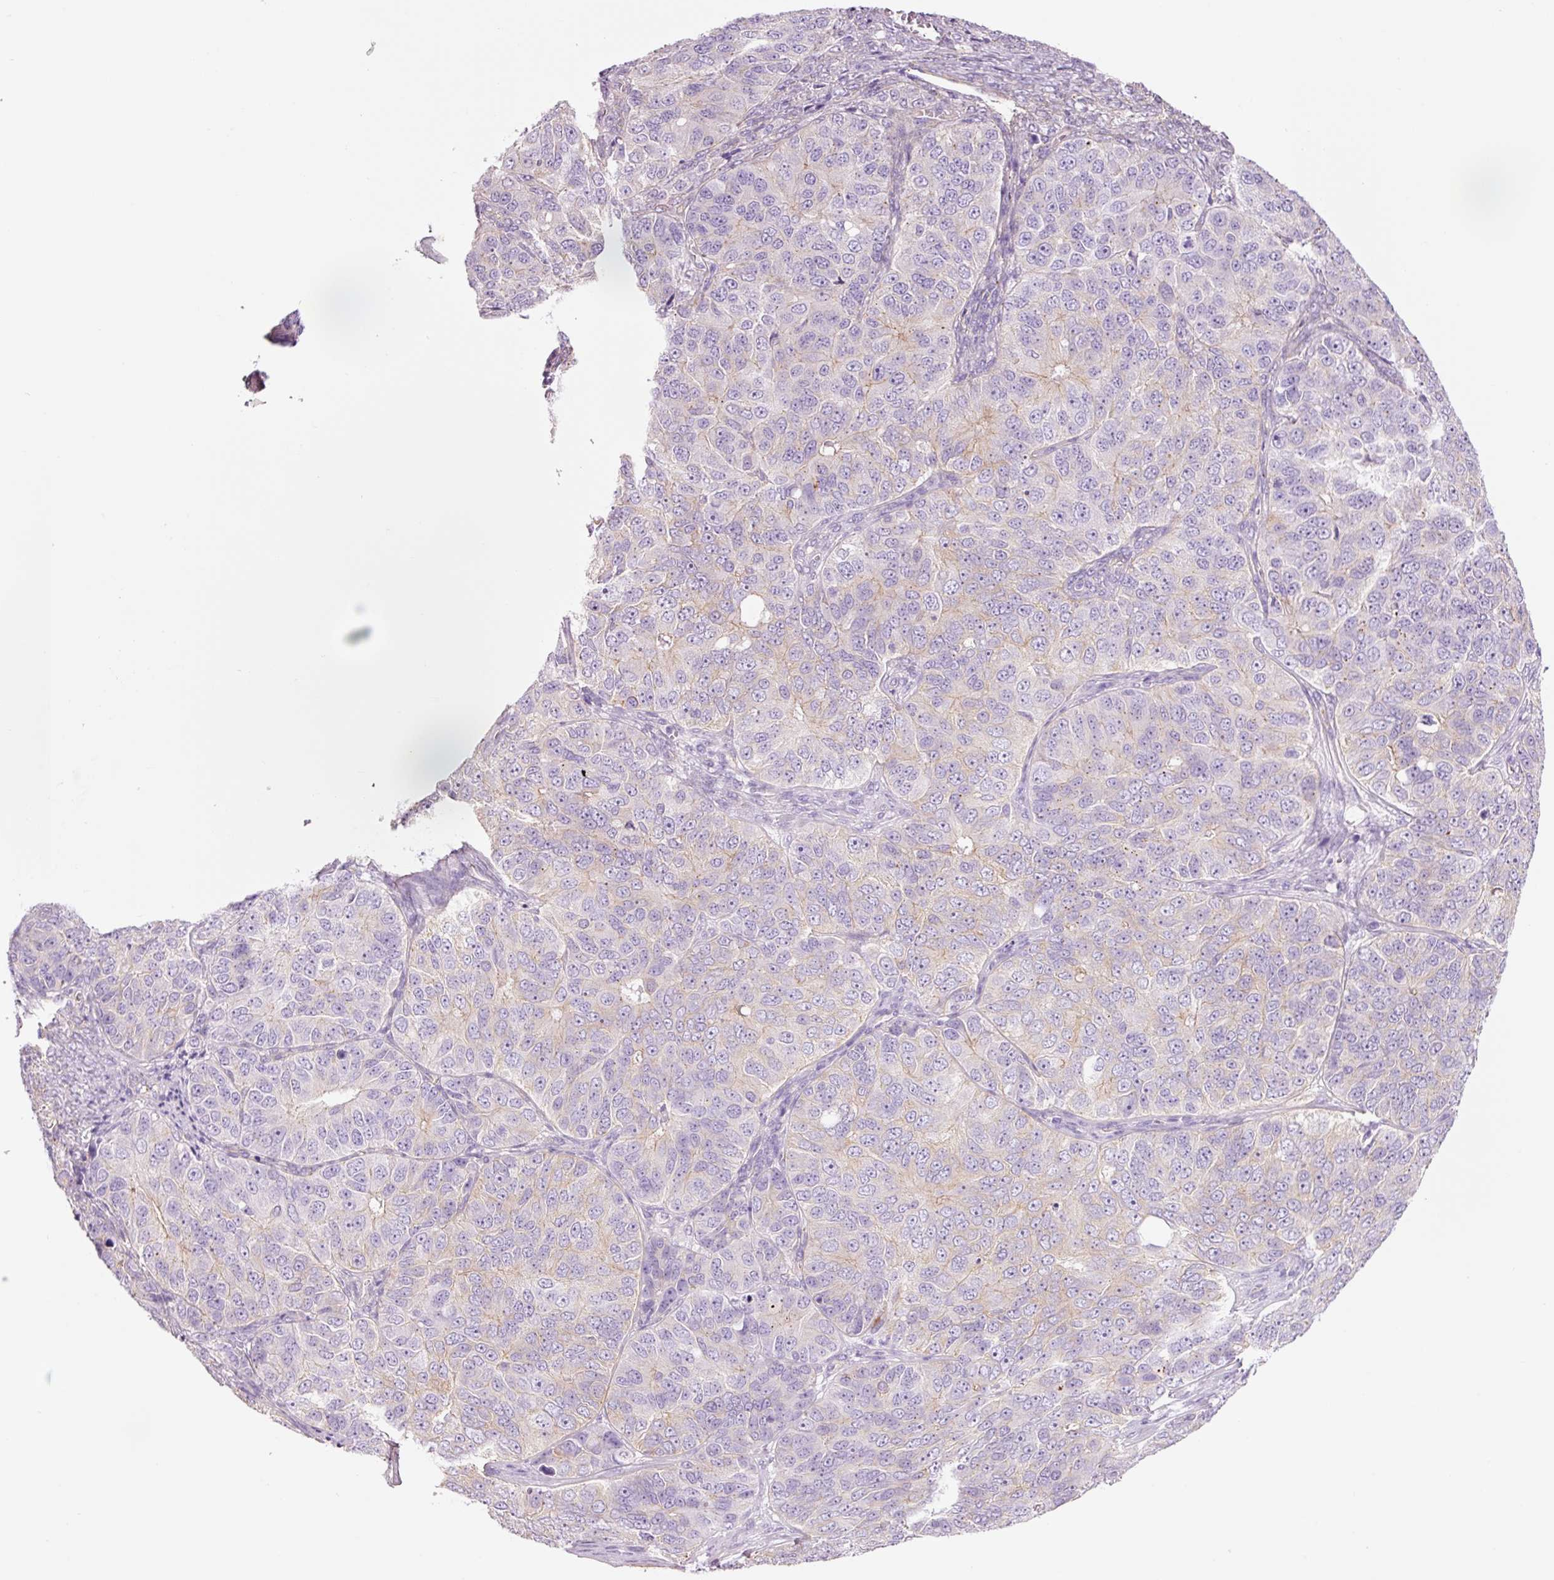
{"staining": {"intensity": "weak", "quantity": "<25%", "location": "cytoplasmic/membranous"}, "tissue": "ovarian cancer", "cell_type": "Tumor cells", "image_type": "cancer", "snomed": [{"axis": "morphology", "description": "Carcinoma, endometroid"}, {"axis": "topography", "description": "Ovary"}], "caption": "The immunohistochemistry histopathology image has no significant staining in tumor cells of ovarian cancer tissue.", "gene": "HSPA4L", "patient": {"sex": "female", "age": 51}}